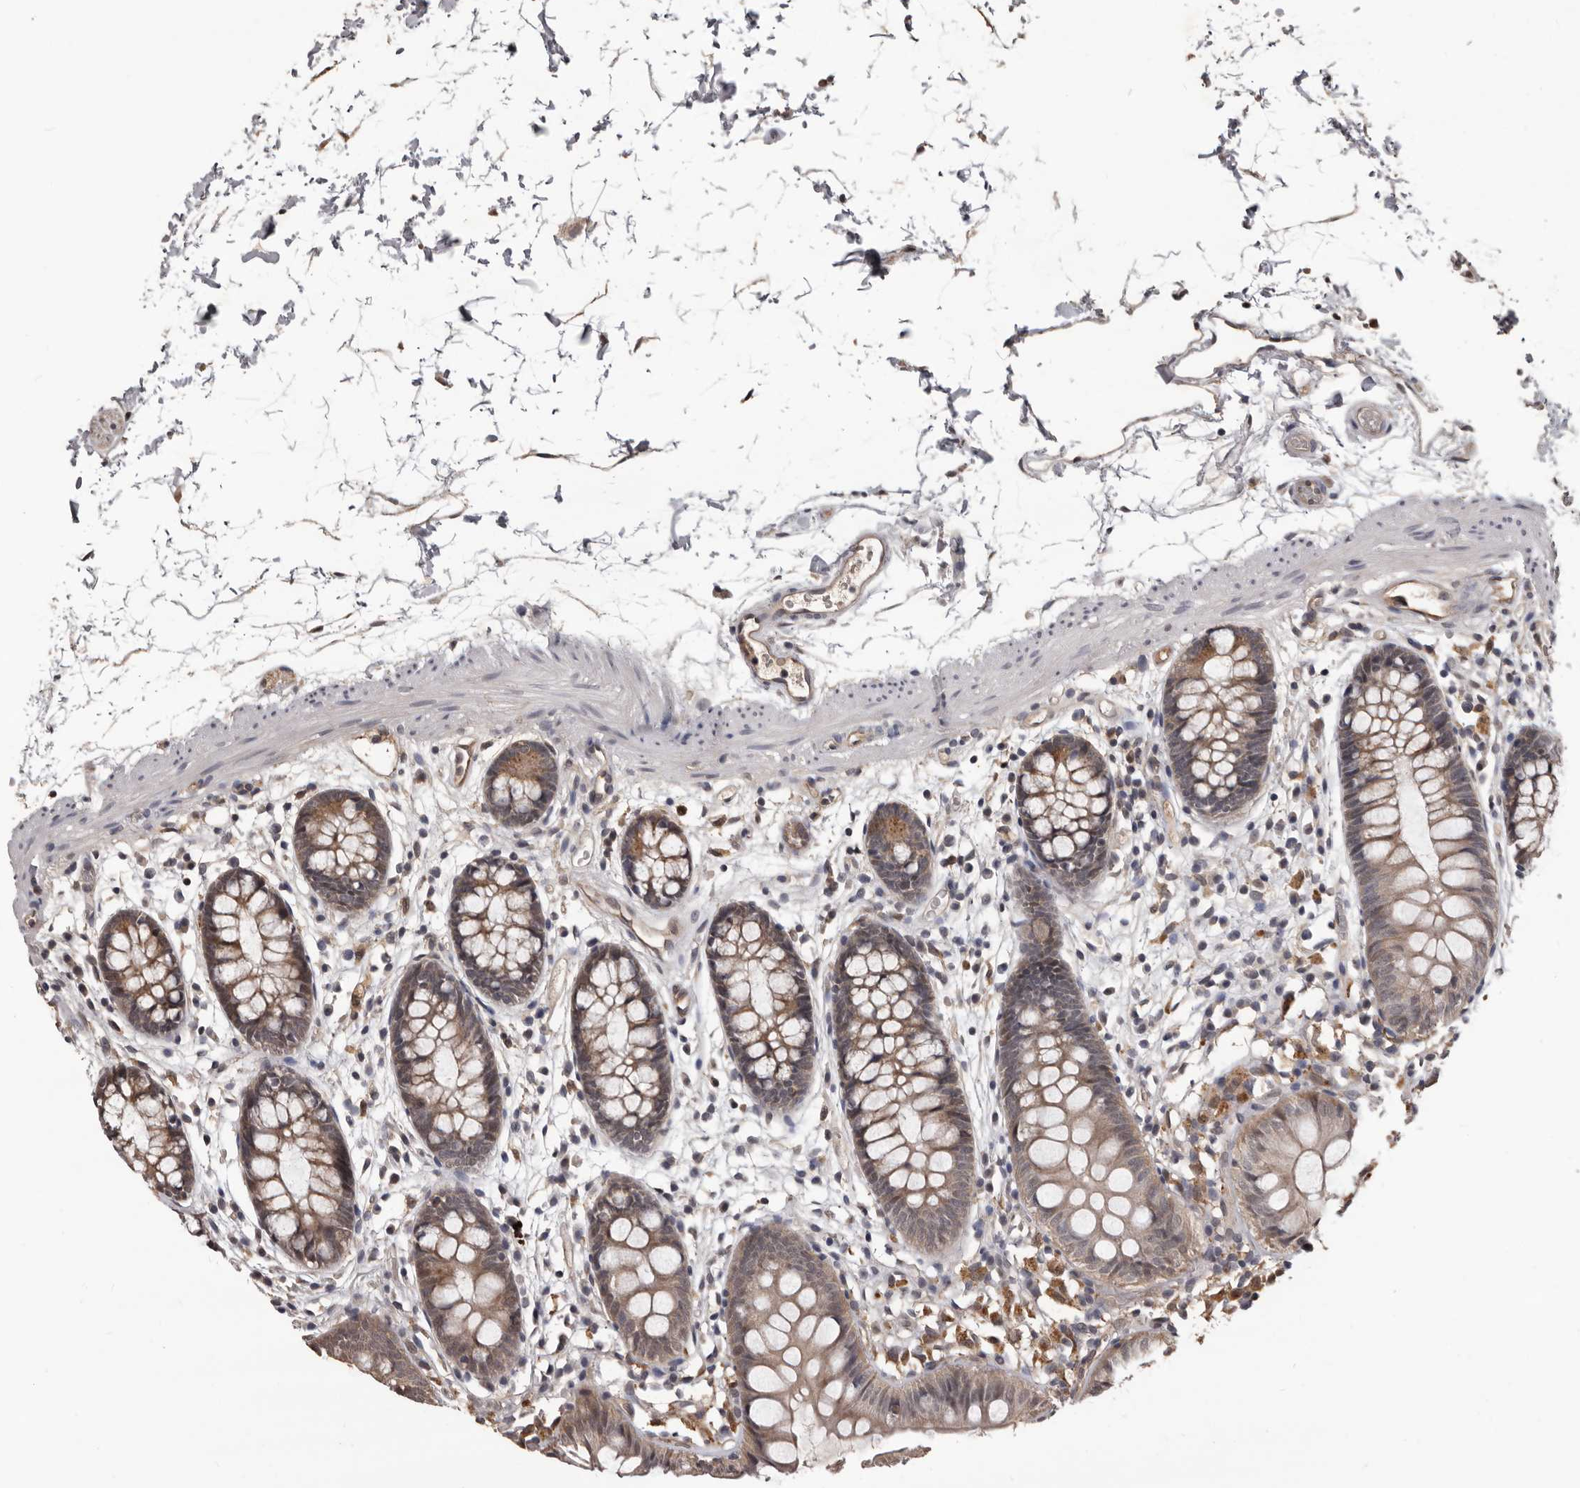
{"staining": {"intensity": "weak", "quantity": ">75%", "location": "cytoplasmic/membranous"}, "tissue": "colon", "cell_type": "Endothelial cells", "image_type": "normal", "snomed": [{"axis": "morphology", "description": "Normal tissue, NOS"}, {"axis": "topography", "description": "Colon"}], "caption": "Colon stained with DAB (3,3'-diaminobenzidine) IHC reveals low levels of weak cytoplasmic/membranous positivity in about >75% of endothelial cells.", "gene": "AHR", "patient": {"sex": "male", "age": 56}}